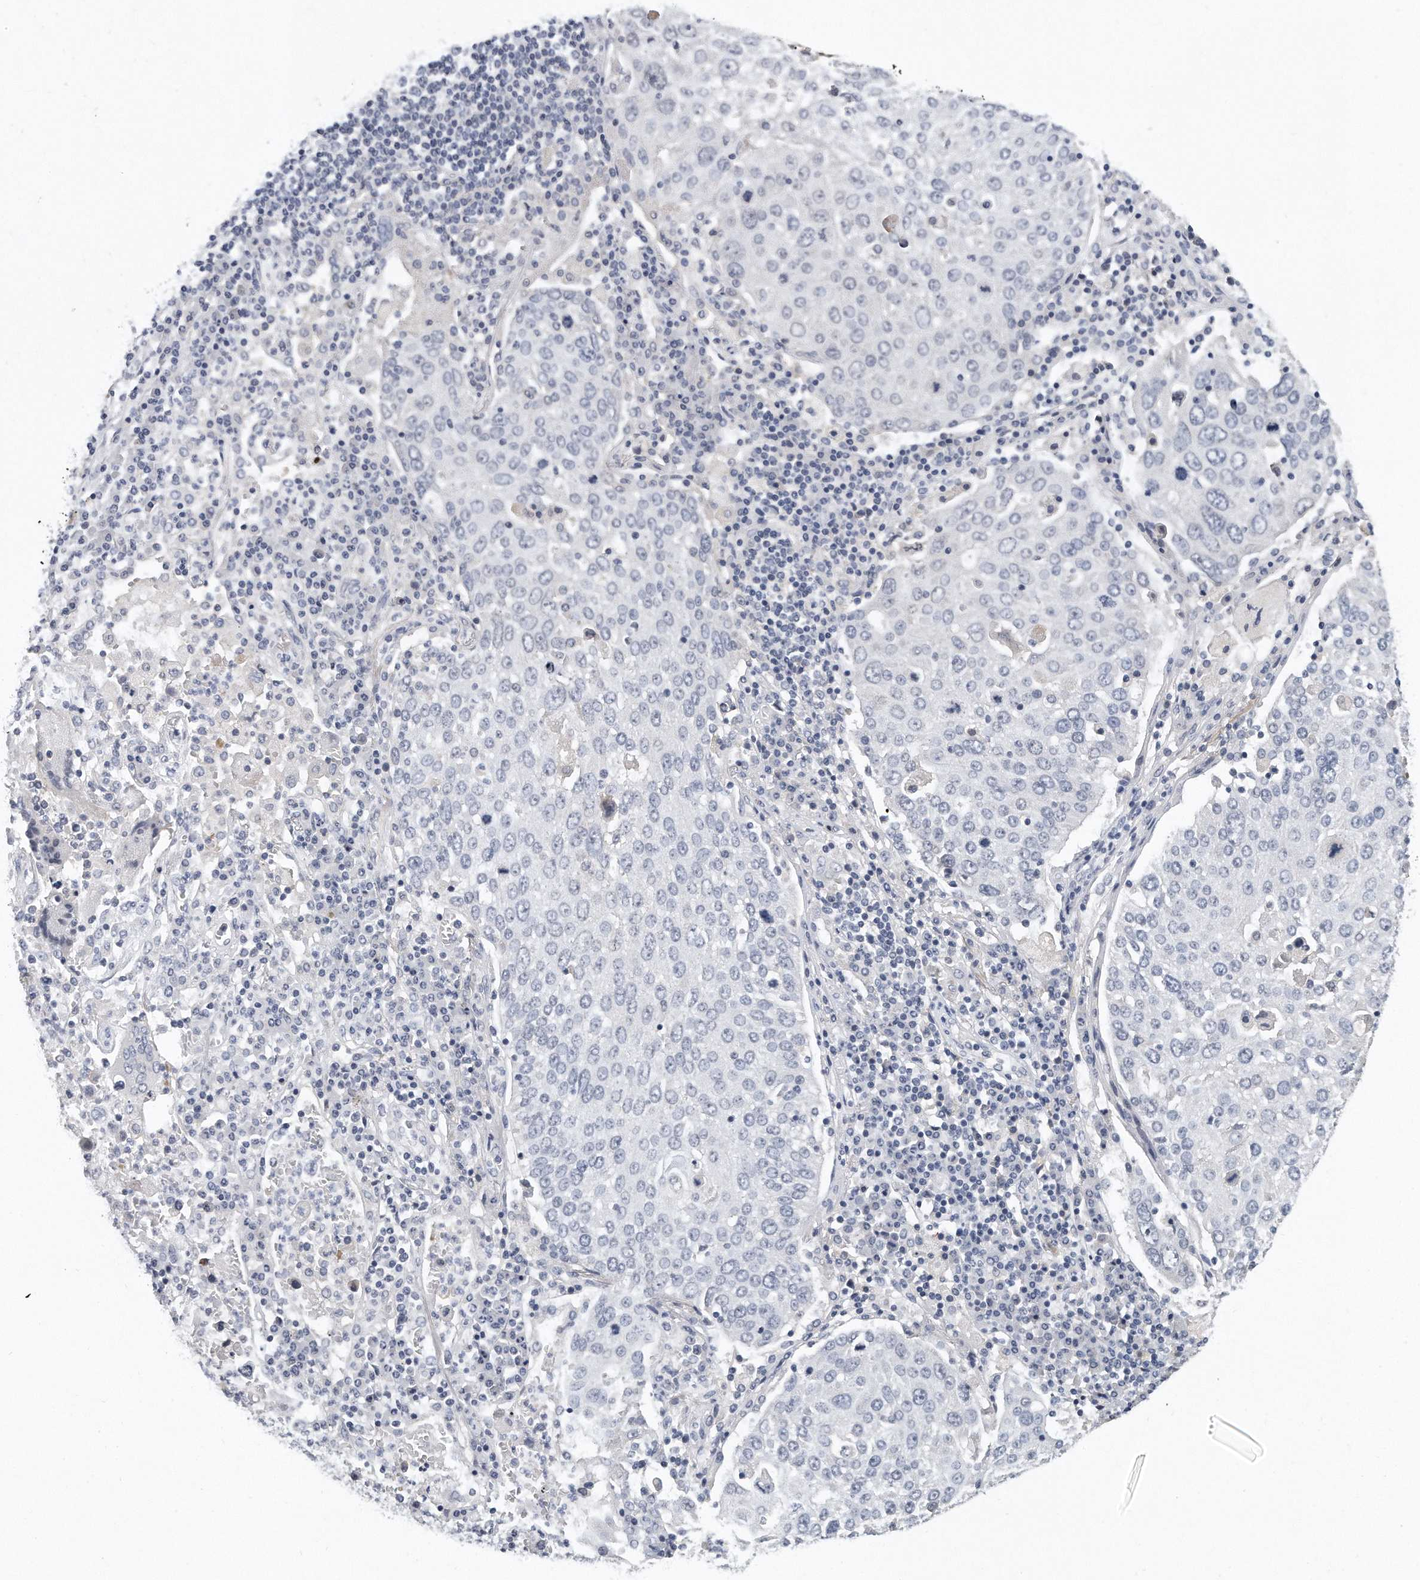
{"staining": {"intensity": "weak", "quantity": "<25%", "location": "cytoplasmic/membranous"}, "tissue": "lung cancer", "cell_type": "Tumor cells", "image_type": "cancer", "snomed": [{"axis": "morphology", "description": "Squamous cell carcinoma, NOS"}, {"axis": "topography", "description": "Lung"}], "caption": "Immunohistochemical staining of human lung squamous cell carcinoma shows no significant expression in tumor cells.", "gene": "KLHL7", "patient": {"sex": "male", "age": 65}}